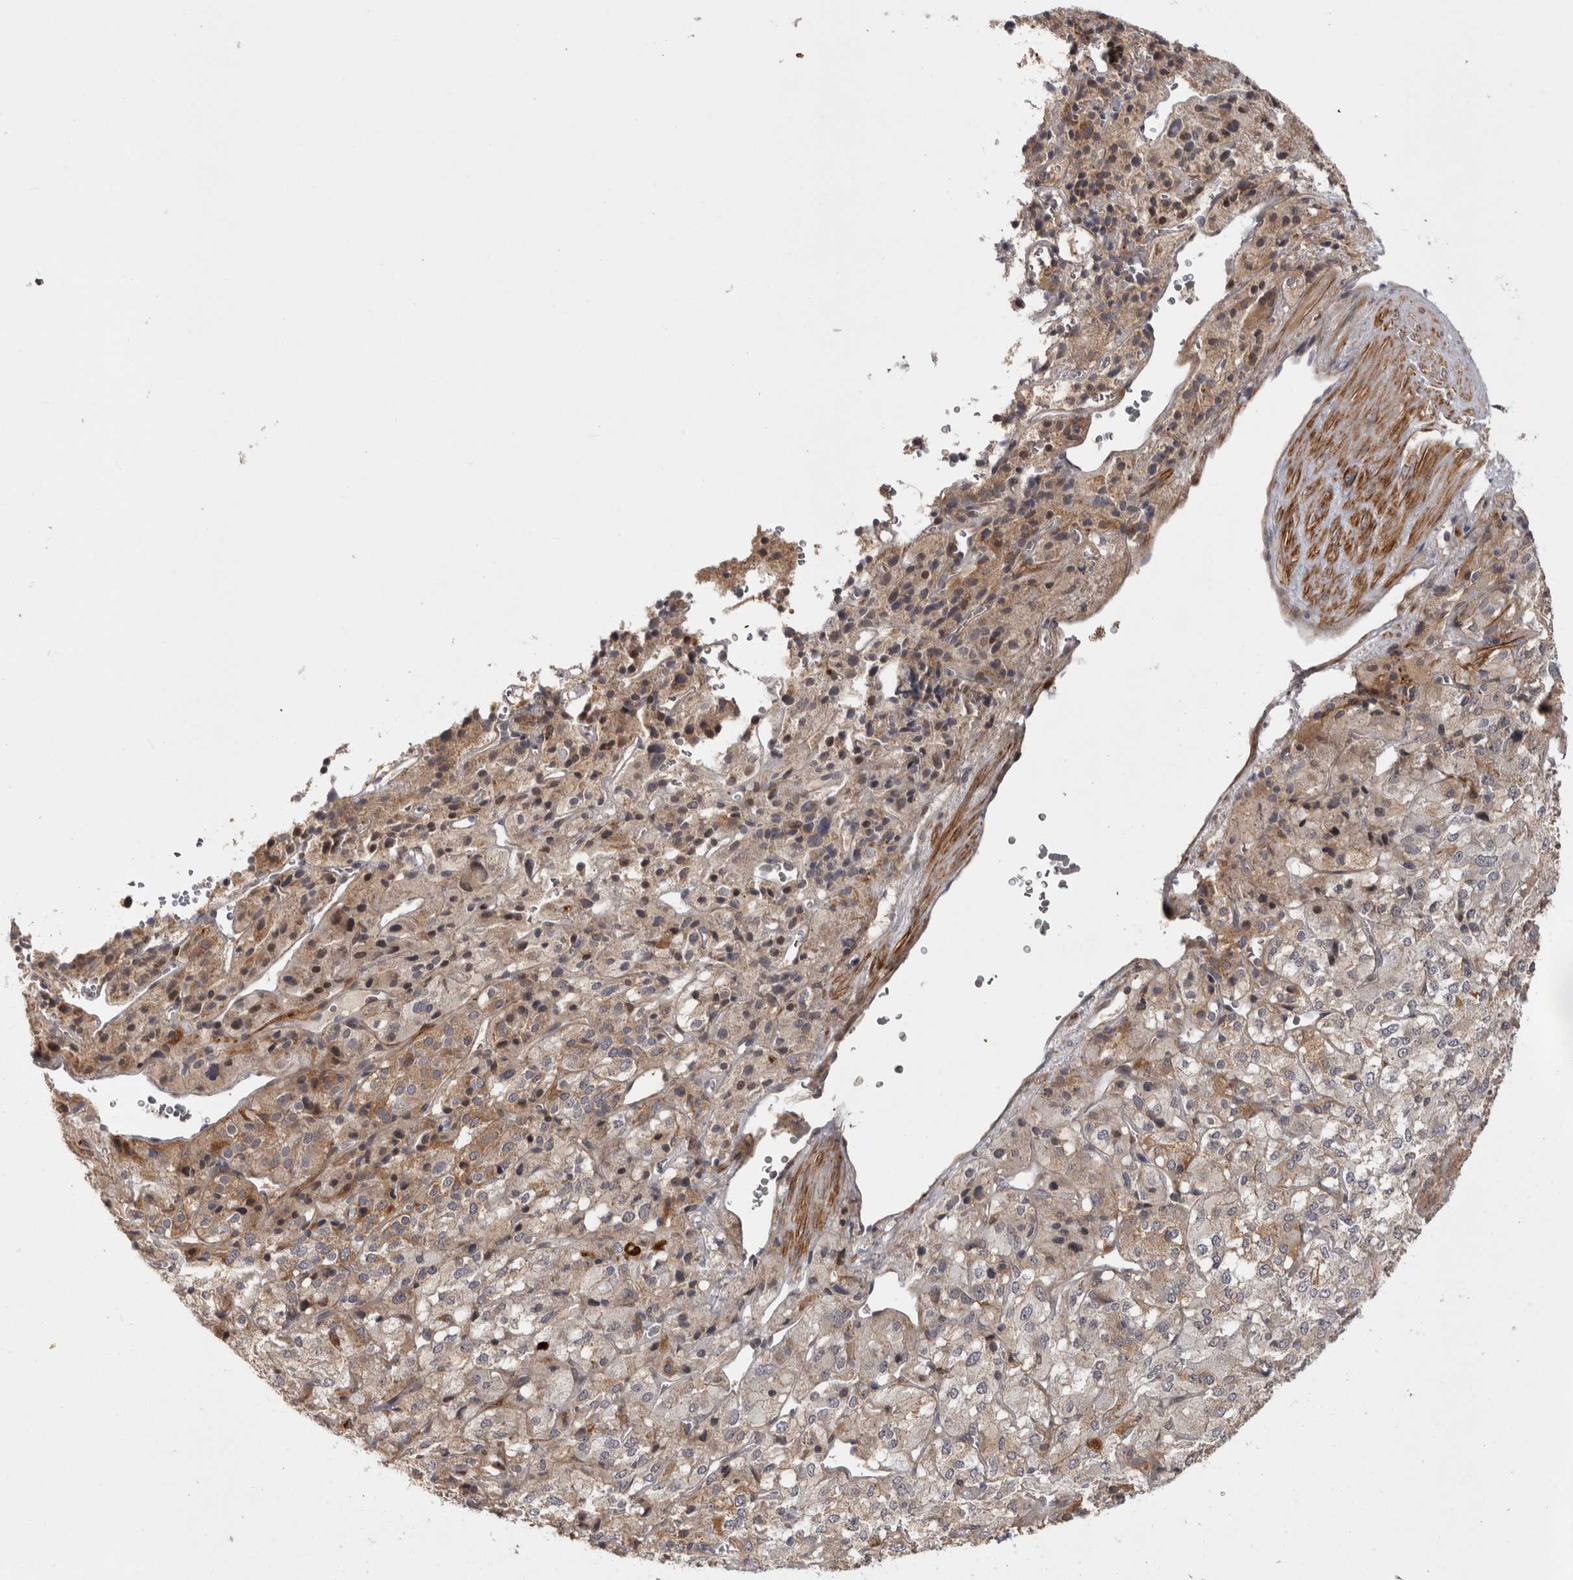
{"staining": {"intensity": "moderate", "quantity": ">75%", "location": "cytoplasmic/membranous,nuclear"}, "tissue": "adrenal gland", "cell_type": "Glandular cells", "image_type": "normal", "snomed": [{"axis": "morphology", "description": "Normal tissue, NOS"}, {"axis": "topography", "description": "Adrenal gland"}], "caption": "This photomicrograph shows IHC staining of benign adrenal gland, with medium moderate cytoplasmic/membranous,nuclear expression in about >75% of glandular cells.", "gene": "ZNF318", "patient": {"sex": "female", "age": 44}}